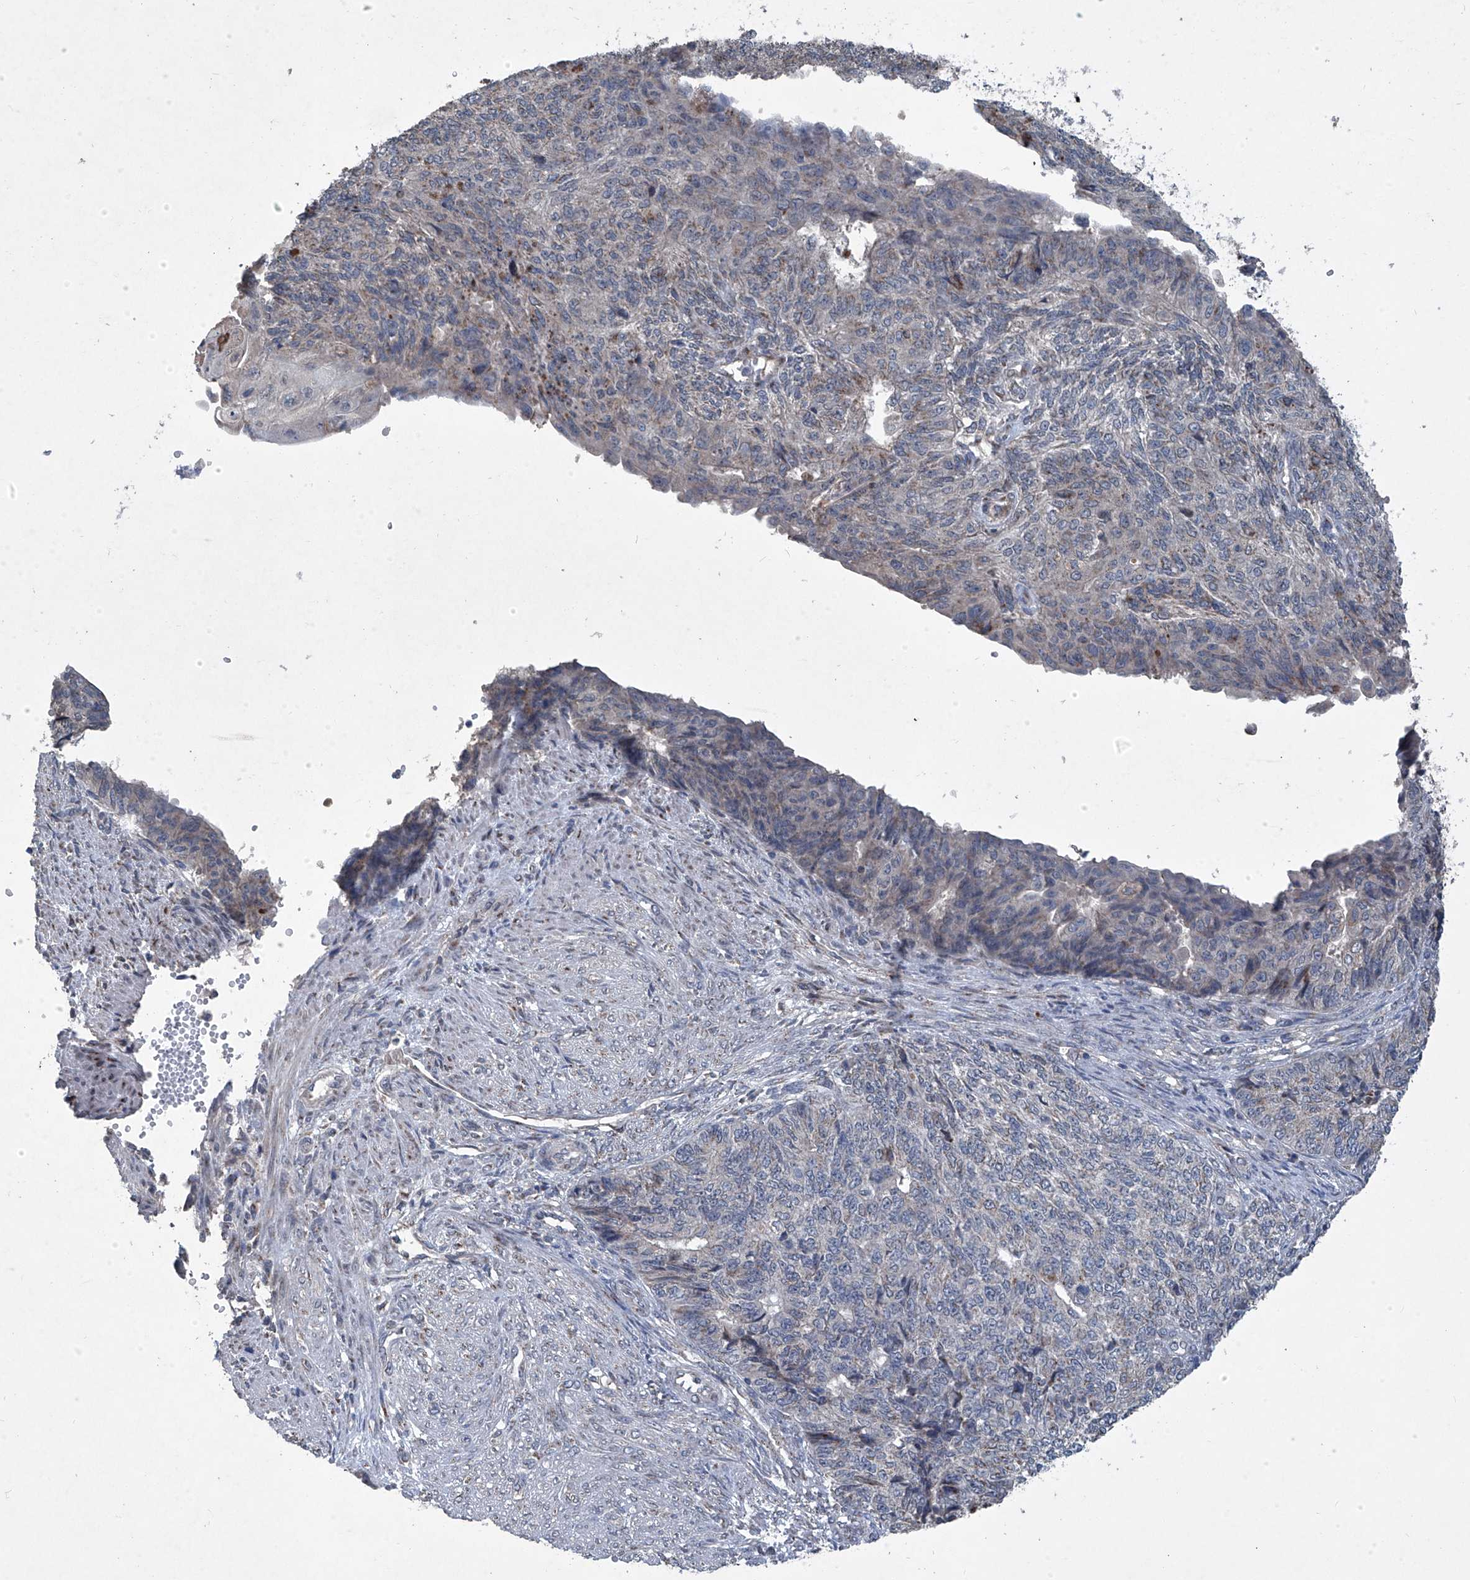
{"staining": {"intensity": "weak", "quantity": "<25%", "location": "cytoplasmic/membranous"}, "tissue": "endometrial cancer", "cell_type": "Tumor cells", "image_type": "cancer", "snomed": [{"axis": "morphology", "description": "Adenocarcinoma, NOS"}, {"axis": "topography", "description": "Endometrium"}], "caption": "High magnification brightfield microscopy of endometrial cancer (adenocarcinoma) stained with DAB (brown) and counterstained with hematoxylin (blue): tumor cells show no significant staining.", "gene": "PCSK5", "patient": {"sex": "female", "age": 32}}